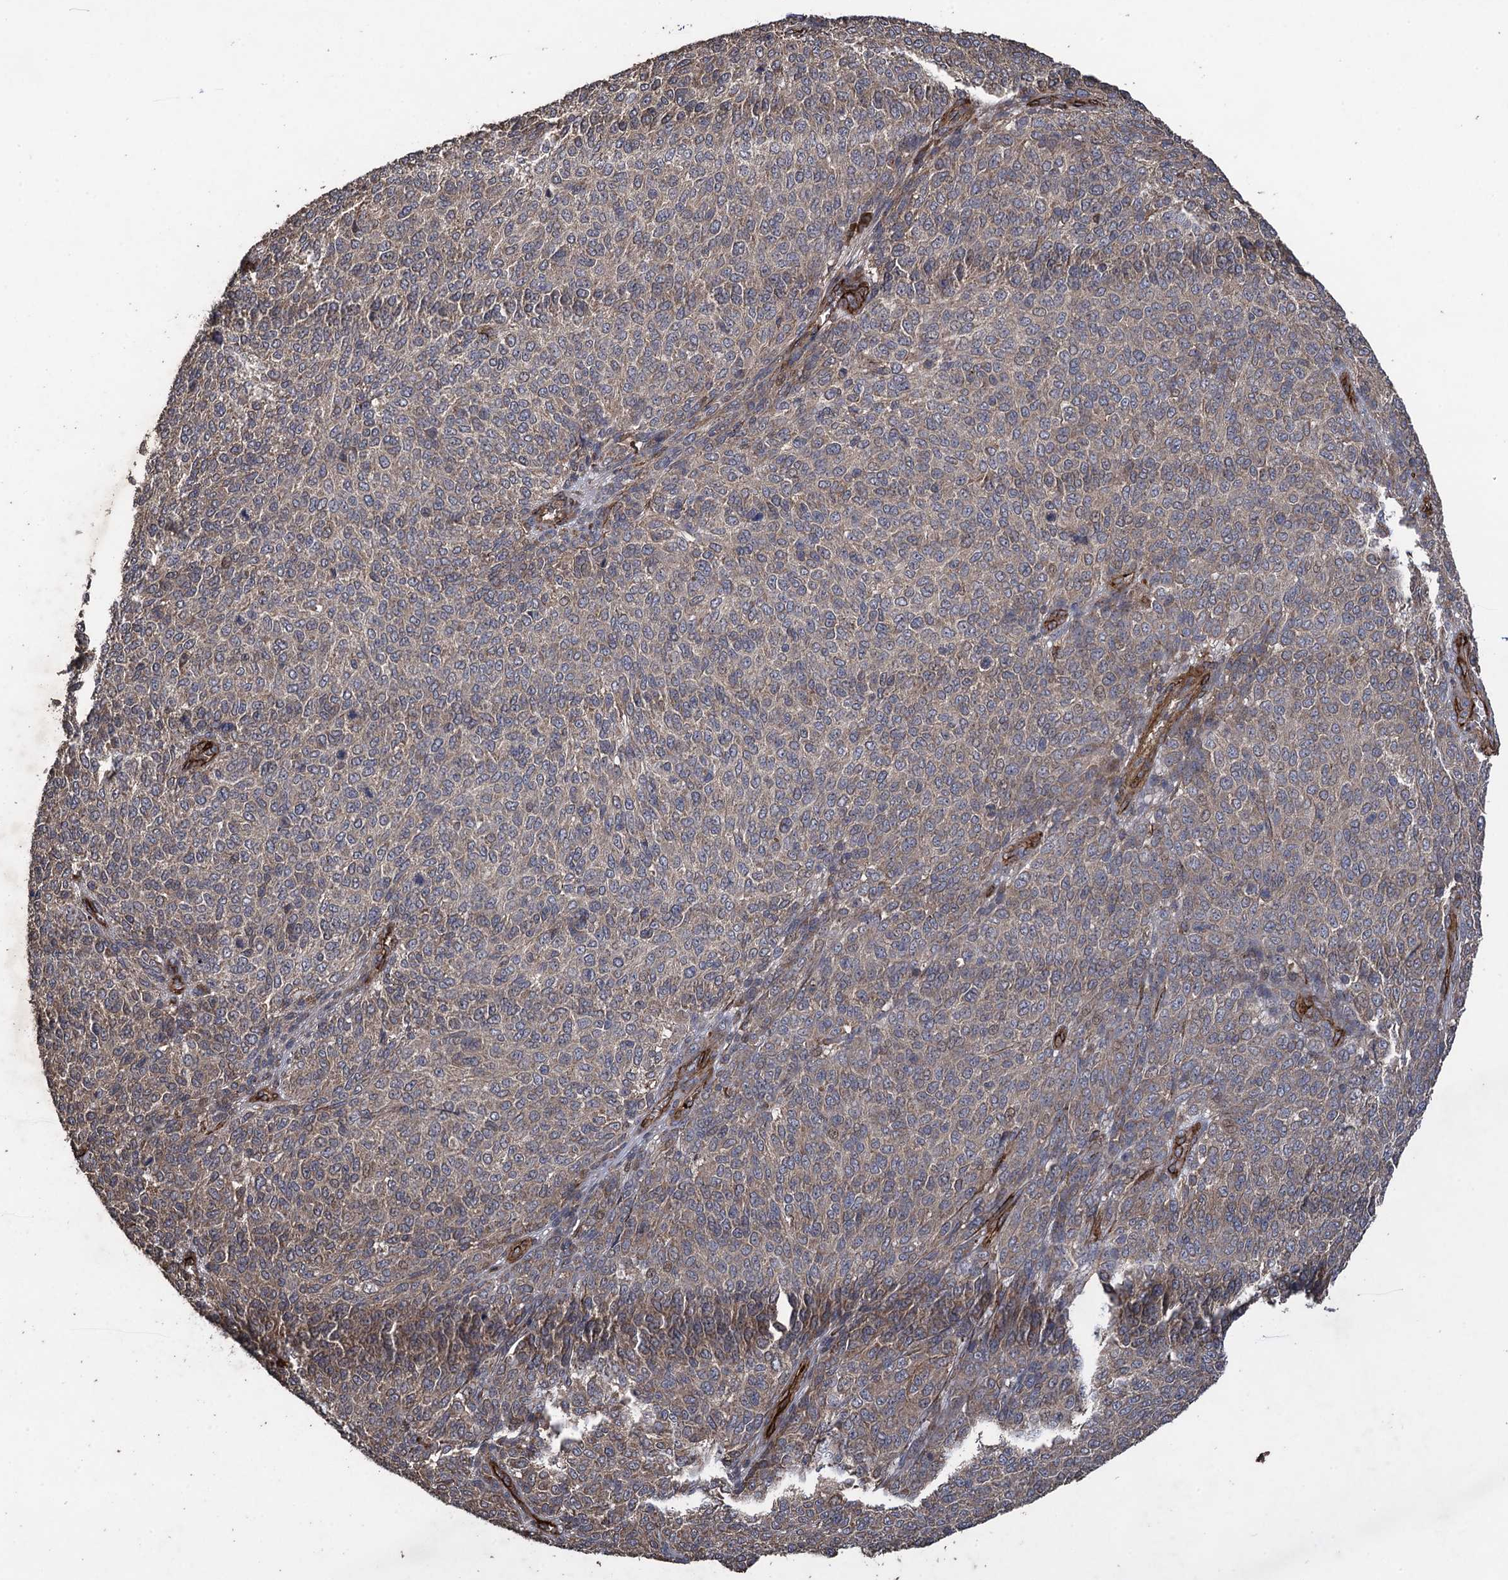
{"staining": {"intensity": "weak", "quantity": "25%-75%", "location": "cytoplasmic/membranous"}, "tissue": "melanoma", "cell_type": "Tumor cells", "image_type": "cancer", "snomed": [{"axis": "morphology", "description": "Malignant melanoma, NOS"}, {"axis": "topography", "description": "Skin"}], "caption": "Immunohistochemistry (DAB) staining of human malignant melanoma displays weak cytoplasmic/membranous protein expression in about 25%-75% of tumor cells.", "gene": "TXNDC11", "patient": {"sex": "male", "age": 49}}